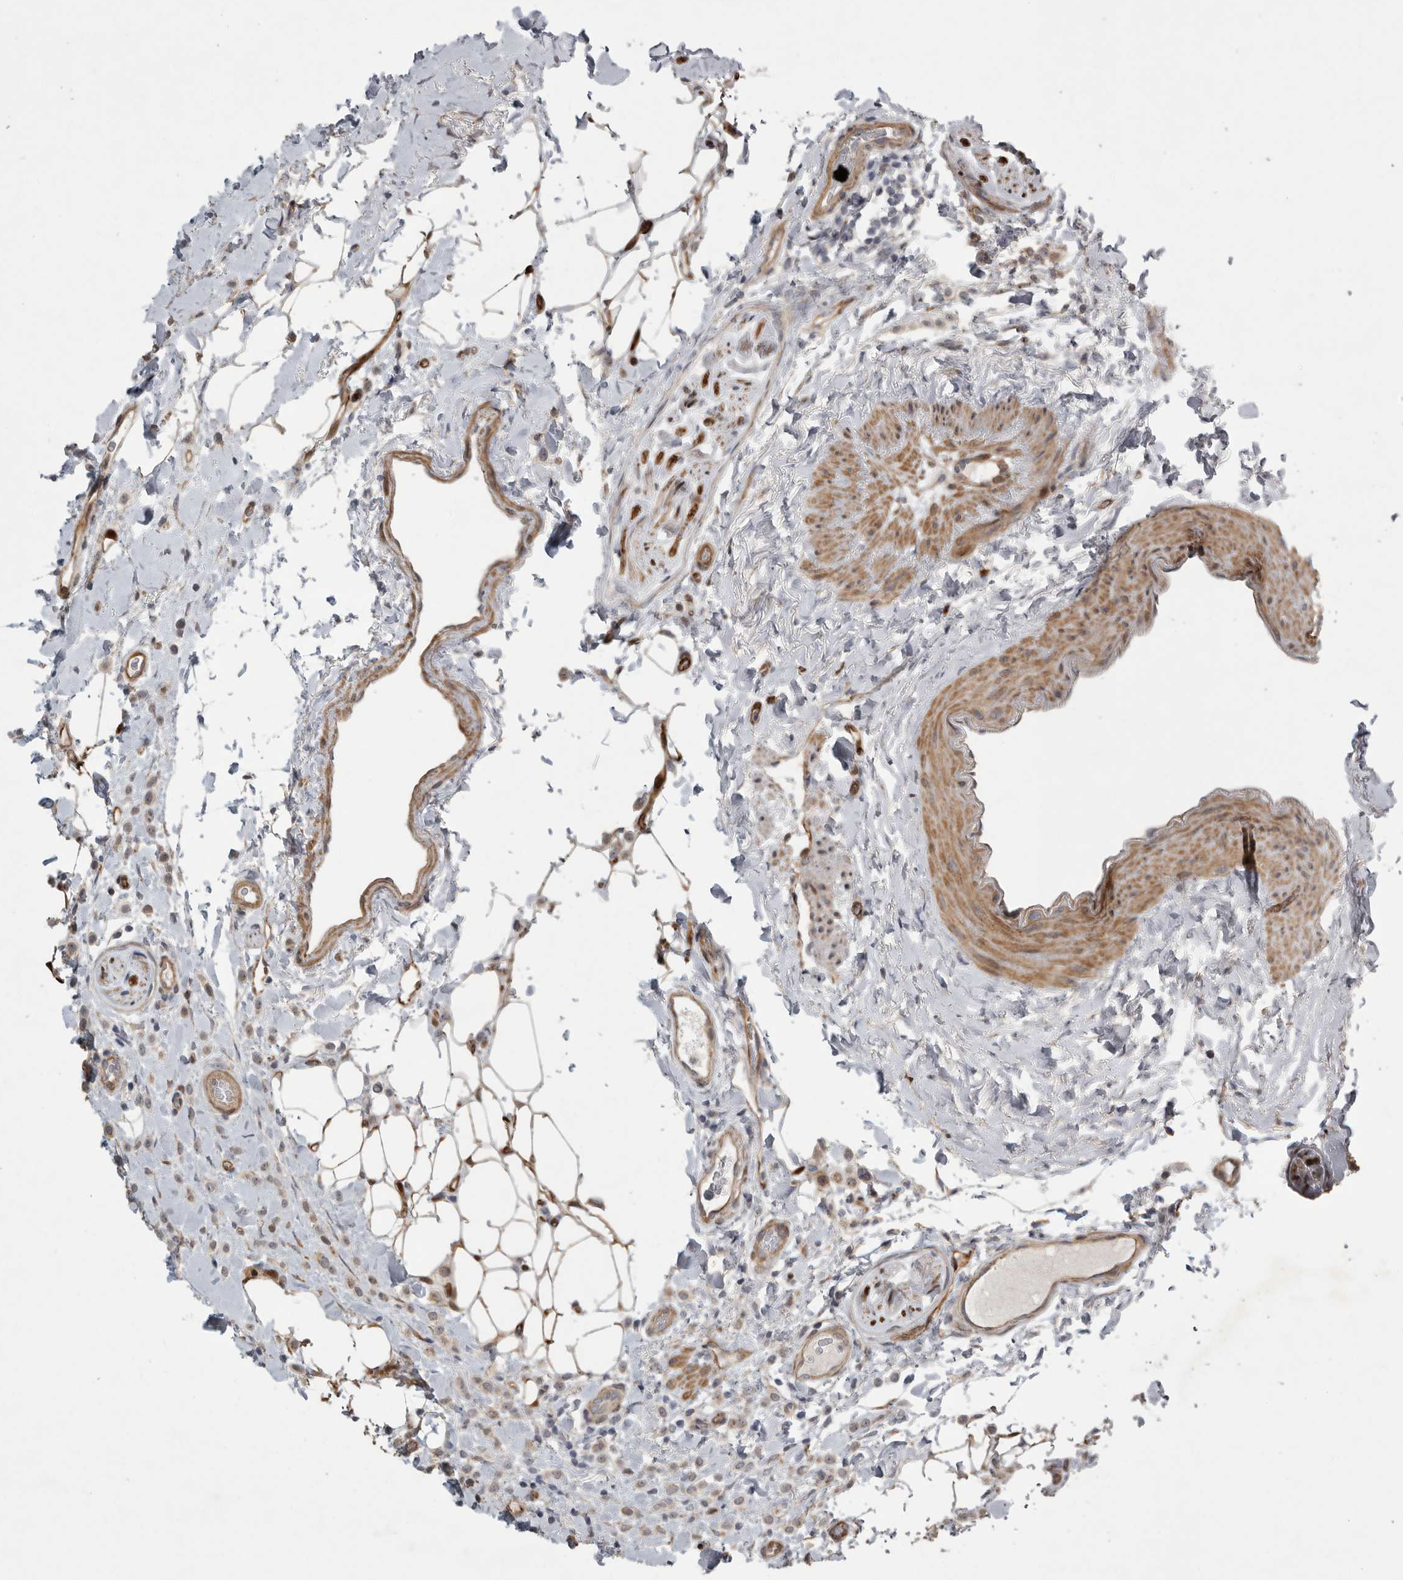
{"staining": {"intensity": "weak", "quantity": ">75%", "location": "cytoplasmic/membranous"}, "tissue": "breast cancer", "cell_type": "Tumor cells", "image_type": "cancer", "snomed": [{"axis": "morphology", "description": "Normal tissue, NOS"}, {"axis": "morphology", "description": "Lobular carcinoma"}, {"axis": "topography", "description": "Breast"}], "caption": "Breast lobular carcinoma tissue exhibits weak cytoplasmic/membranous positivity in about >75% of tumor cells", "gene": "MPDZ", "patient": {"sex": "female", "age": 50}}